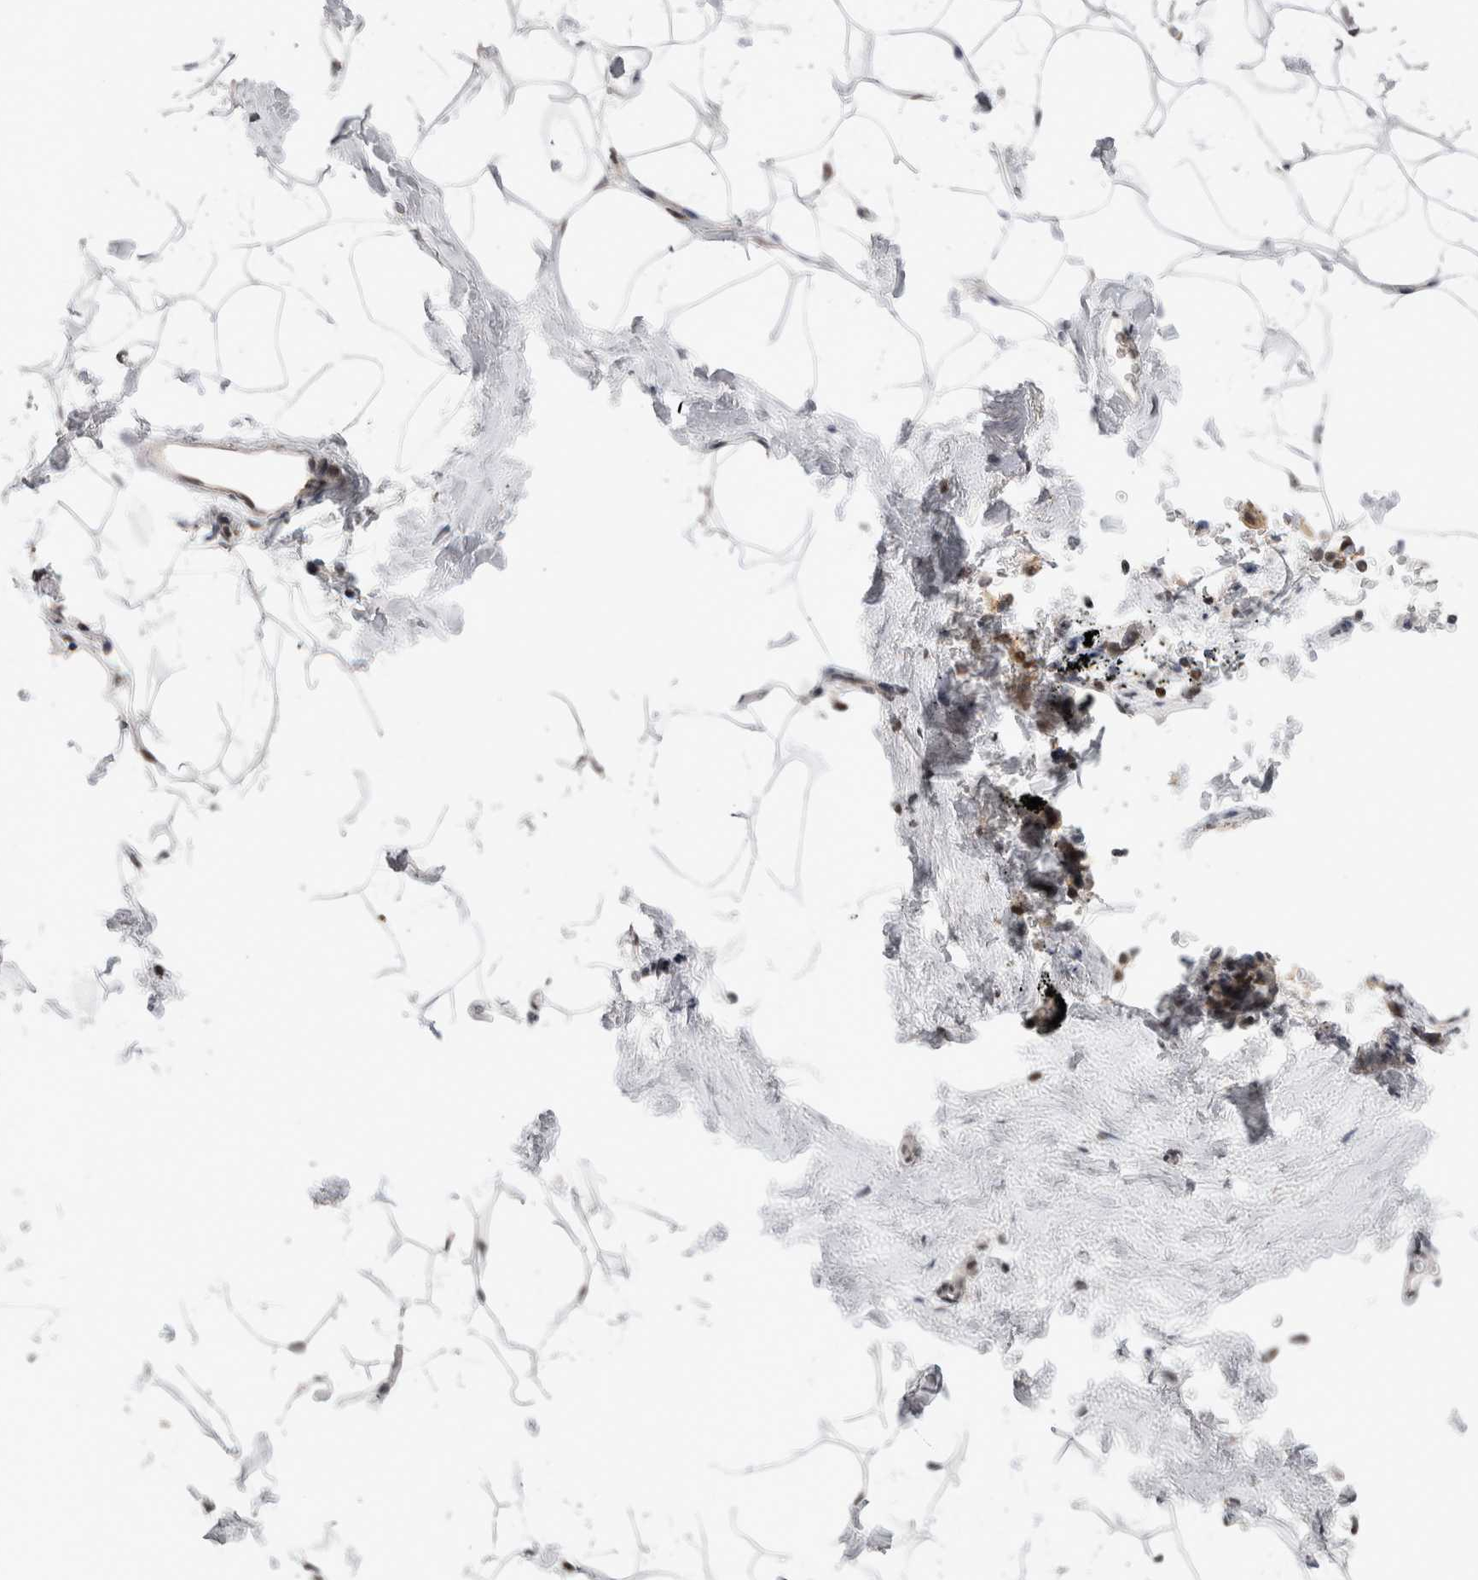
{"staining": {"intensity": "weak", "quantity": "<25%", "location": "cytoplasmic/membranous"}, "tissue": "adipose tissue", "cell_type": "Adipocytes", "image_type": "normal", "snomed": [{"axis": "morphology", "description": "Normal tissue, NOS"}, {"axis": "morphology", "description": "Fibrosis, NOS"}, {"axis": "topography", "description": "Breast"}, {"axis": "topography", "description": "Adipose tissue"}], "caption": "This is an IHC micrograph of normal adipose tissue. There is no staining in adipocytes.", "gene": "ZNF521", "patient": {"sex": "female", "age": 39}}